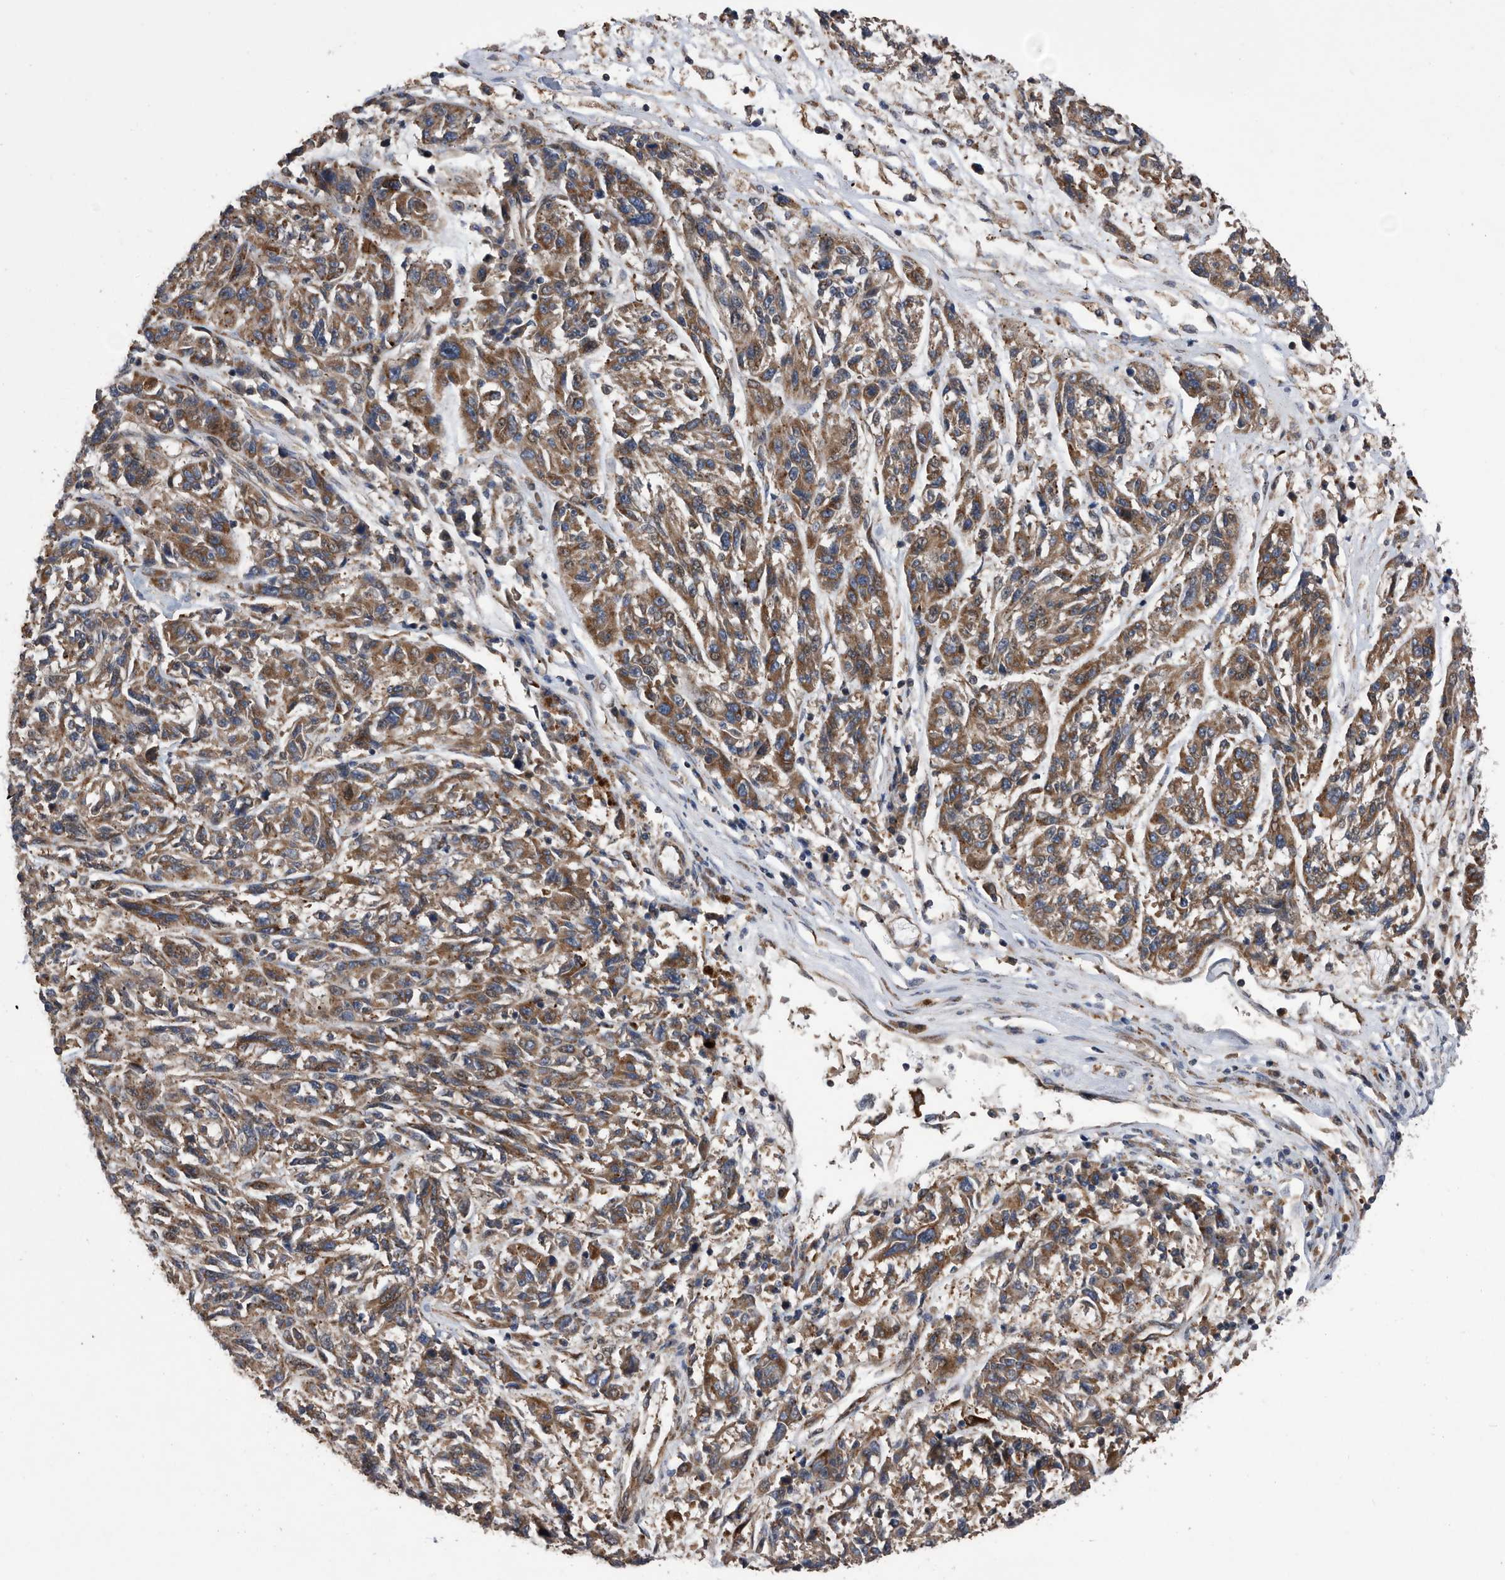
{"staining": {"intensity": "moderate", "quantity": ">75%", "location": "cytoplasmic/membranous"}, "tissue": "melanoma", "cell_type": "Tumor cells", "image_type": "cancer", "snomed": [{"axis": "morphology", "description": "Malignant melanoma, NOS"}, {"axis": "topography", "description": "Skin"}], "caption": "Protein expression analysis of human melanoma reveals moderate cytoplasmic/membranous positivity in approximately >75% of tumor cells. (DAB (3,3'-diaminobenzidine) = brown stain, brightfield microscopy at high magnification).", "gene": "SERINC2", "patient": {"sex": "male", "age": 53}}